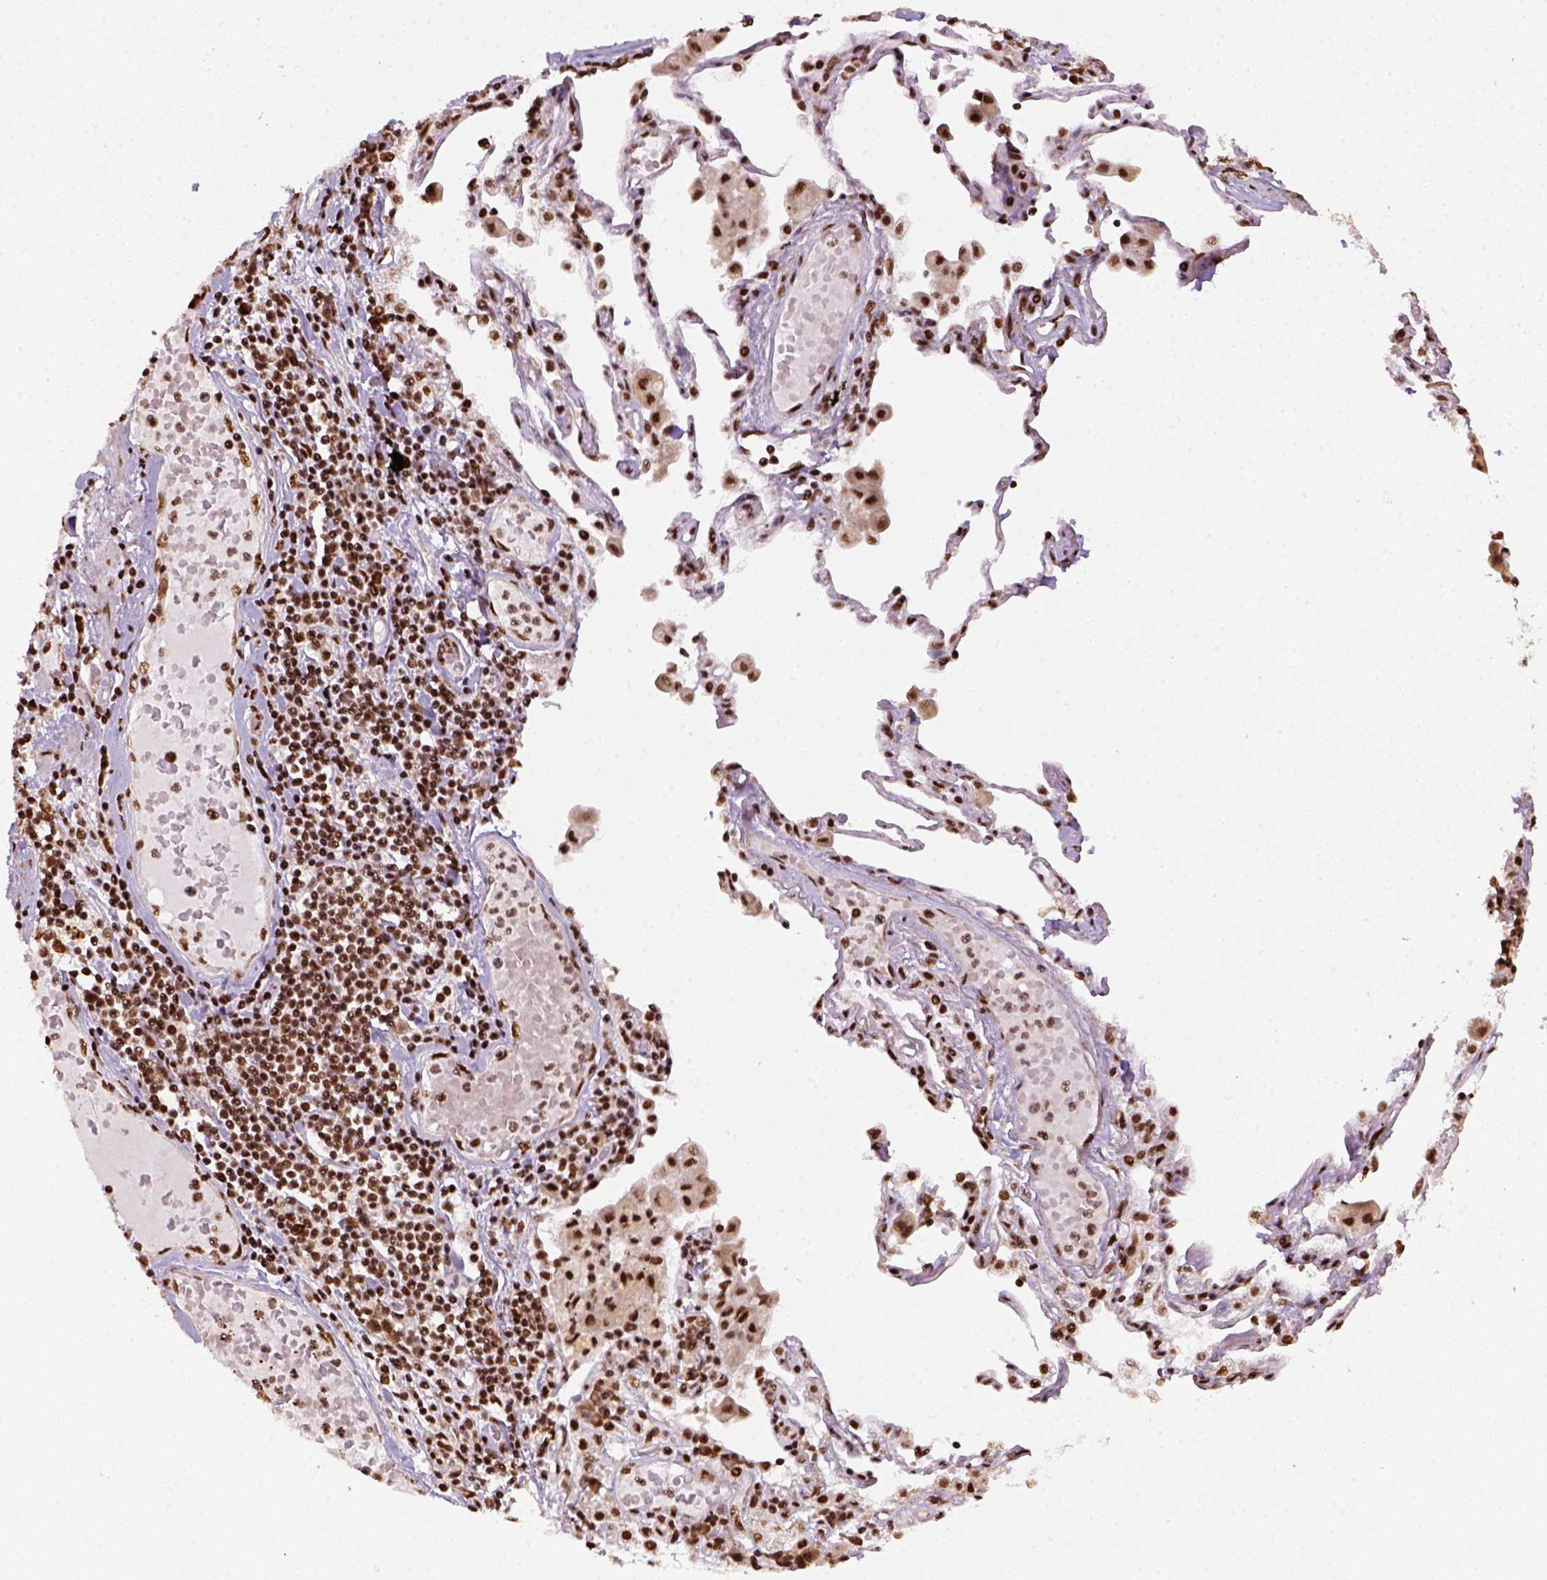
{"staining": {"intensity": "strong", "quantity": "25%-75%", "location": "nuclear"}, "tissue": "lung cancer", "cell_type": "Tumor cells", "image_type": "cancer", "snomed": [{"axis": "morphology", "description": "Squamous cell carcinoma, NOS"}, {"axis": "topography", "description": "Lung"}], "caption": "High-power microscopy captured an immunohistochemistry (IHC) image of squamous cell carcinoma (lung), revealing strong nuclear positivity in about 25%-75% of tumor cells. (Brightfield microscopy of DAB IHC at high magnification).", "gene": "CCAR1", "patient": {"sex": "male", "age": 73}}